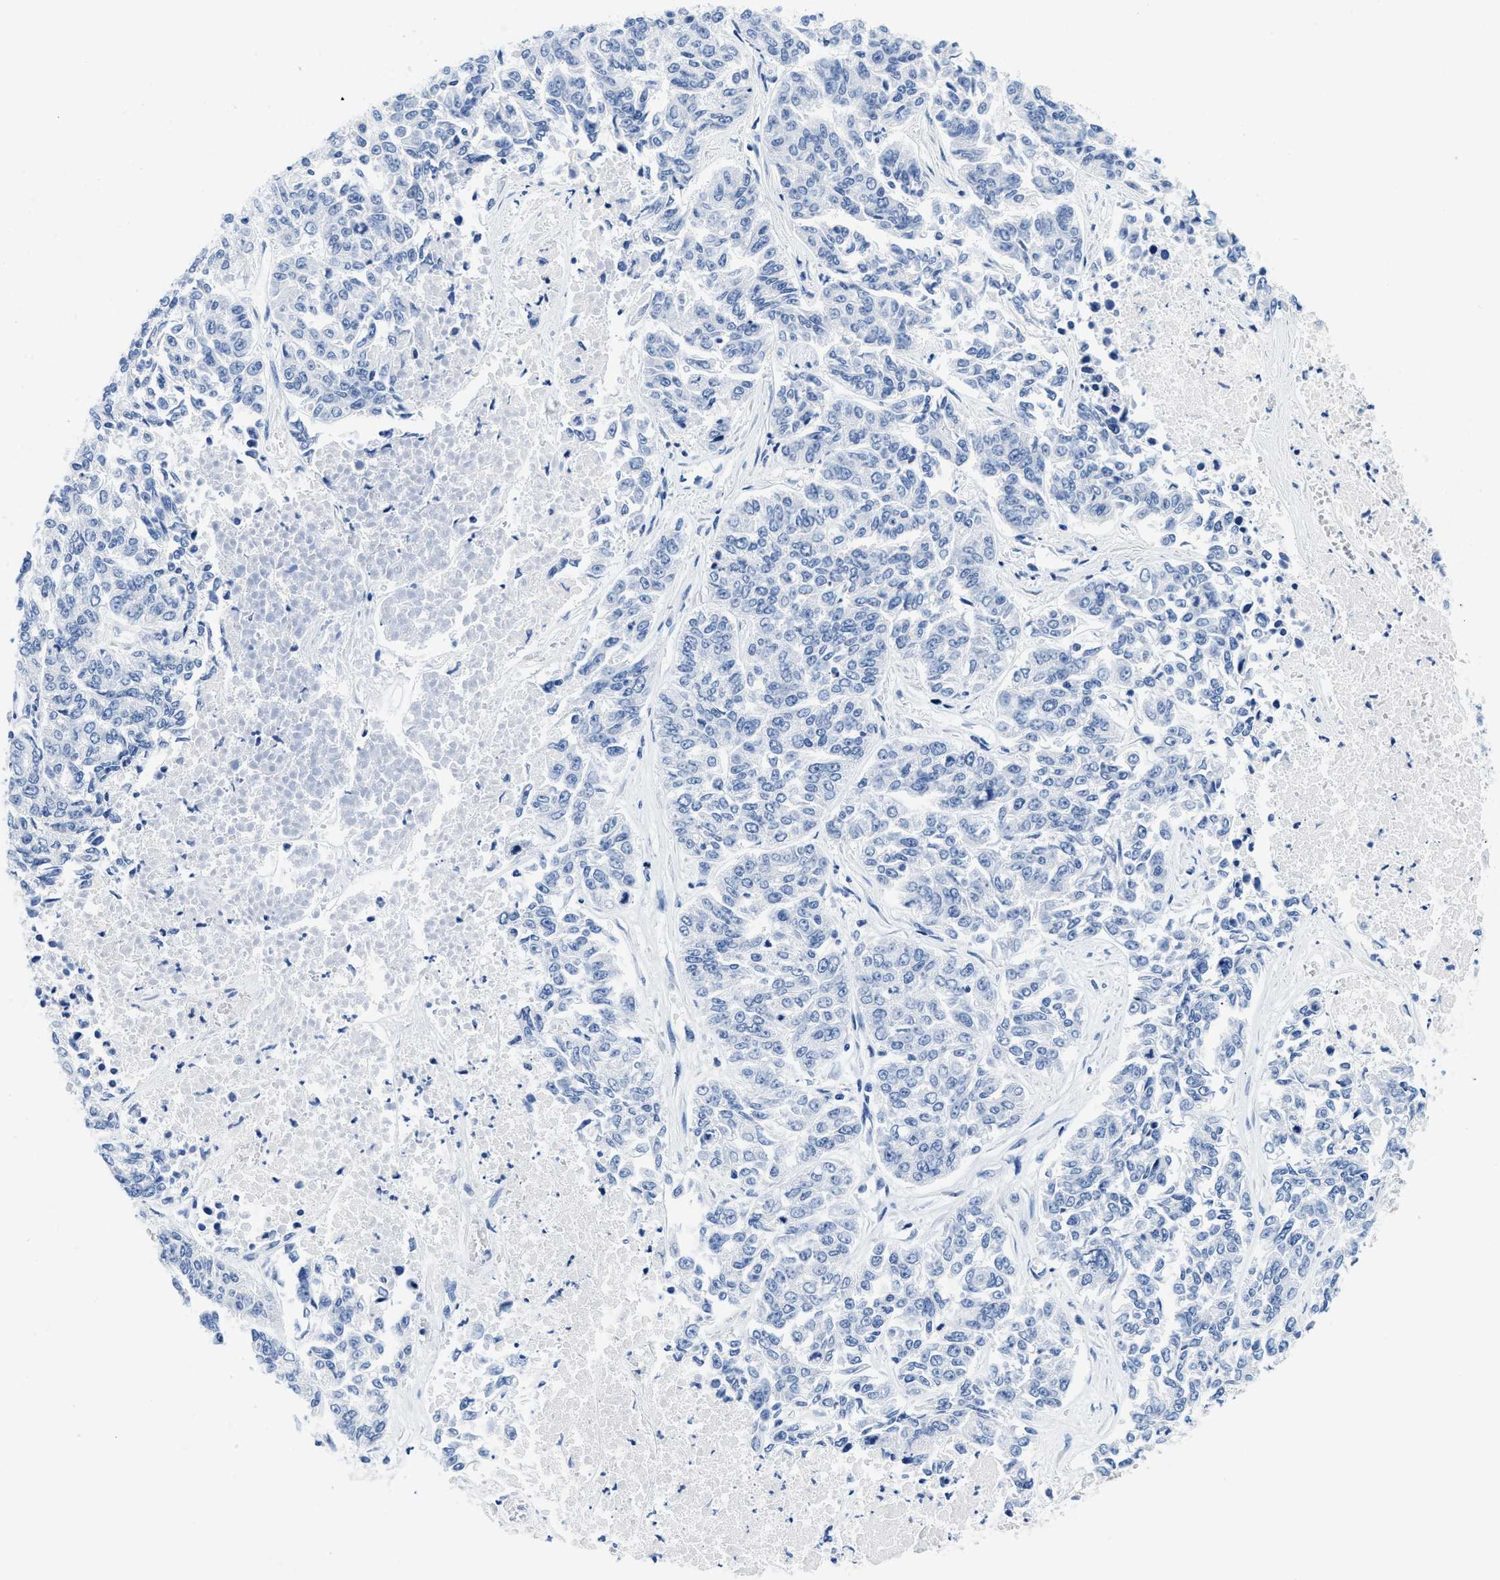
{"staining": {"intensity": "negative", "quantity": "none", "location": "none"}, "tissue": "lung cancer", "cell_type": "Tumor cells", "image_type": "cancer", "snomed": [{"axis": "morphology", "description": "Adenocarcinoma, NOS"}, {"axis": "topography", "description": "Lung"}], "caption": "This is a image of immunohistochemistry staining of lung adenocarcinoma, which shows no staining in tumor cells.", "gene": "GSN", "patient": {"sex": "male", "age": 84}}